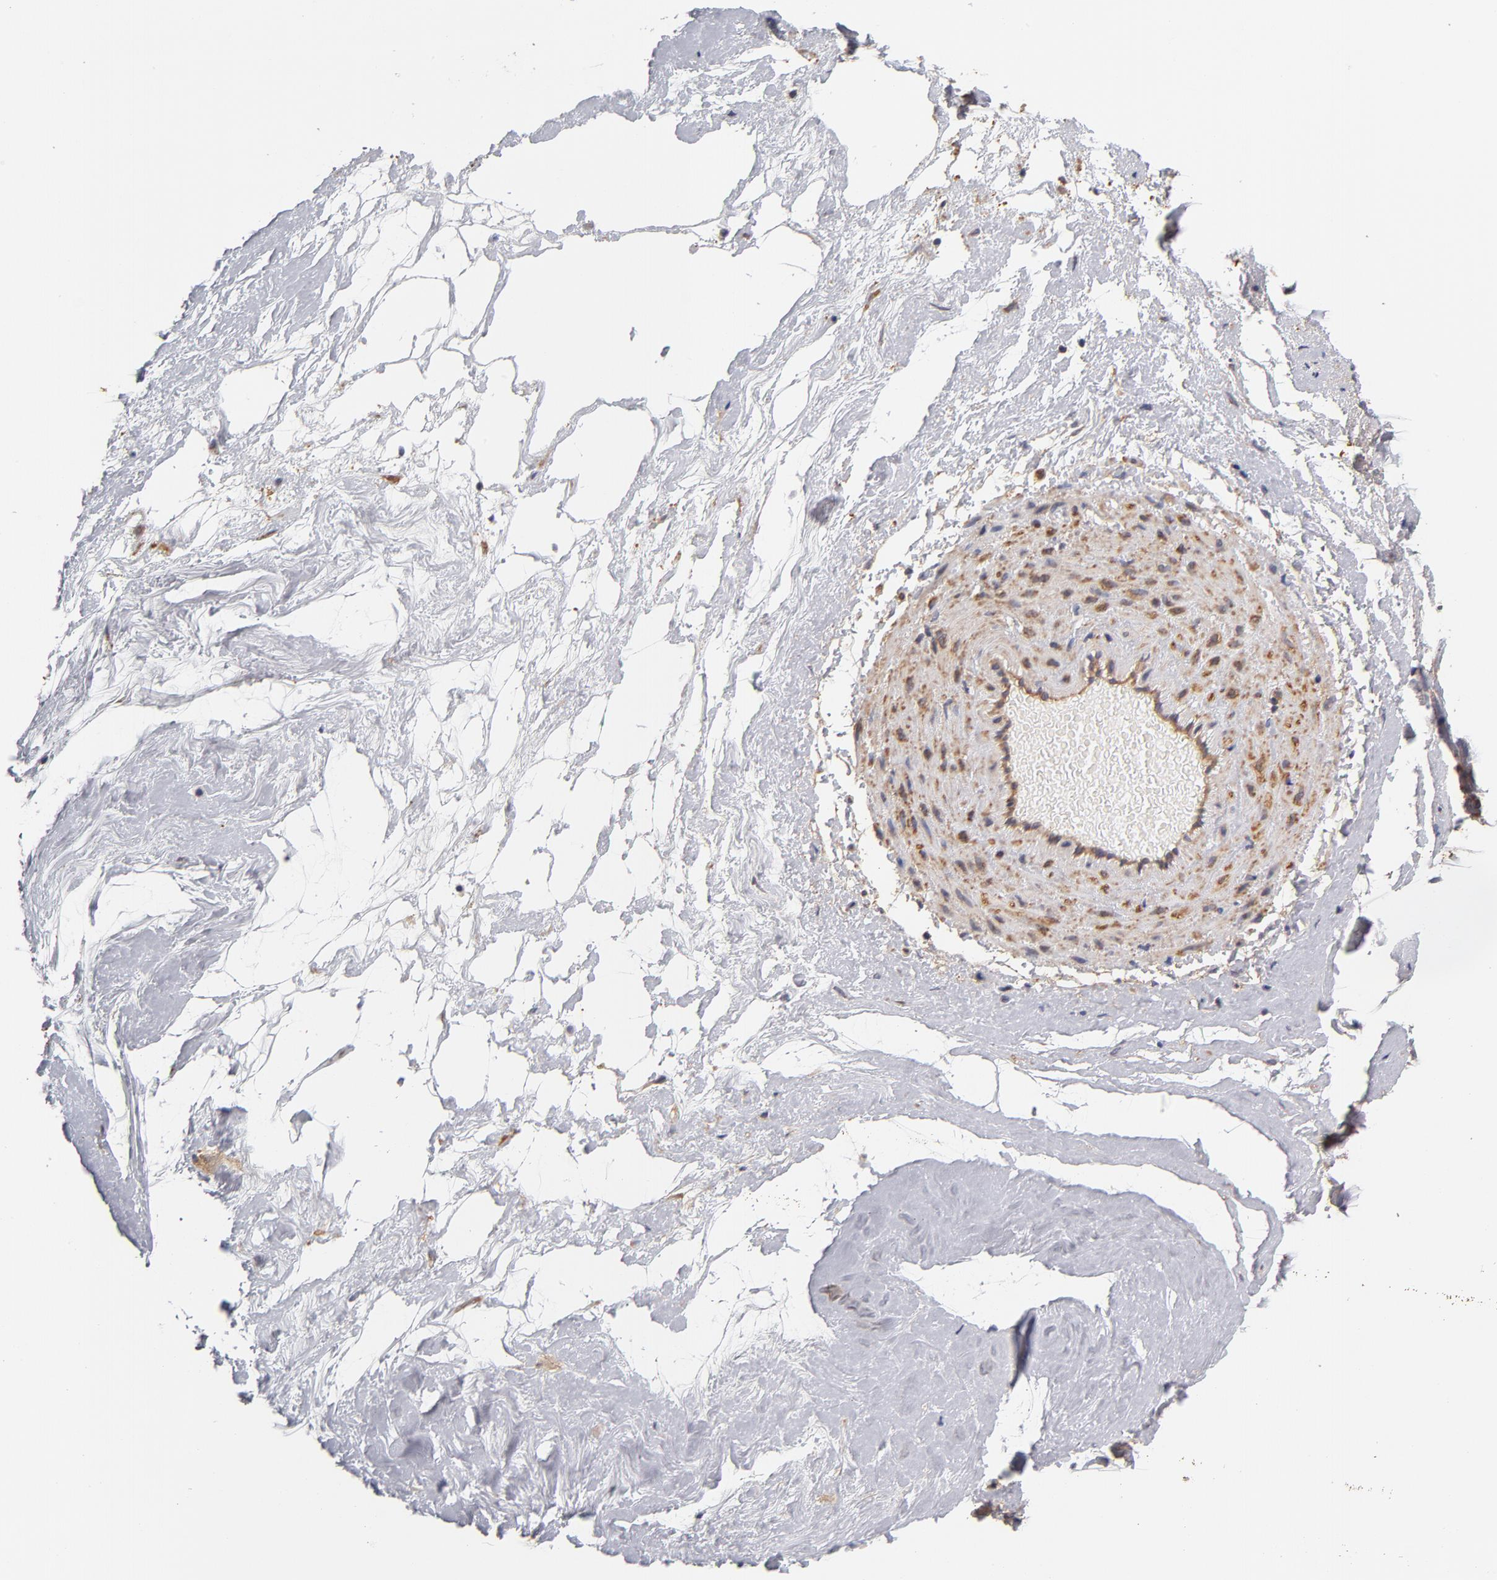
{"staining": {"intensity": "strong", "quantity": ">75%", "location": "cytoplasmic/membranous"}, "tissue": "nasopharynx", "cell_type": "Respiratory epithelial cells", "image_type": "normal", "snomed": [{"axis": "morphology", "description": "Normal tissue, NOS"}, {"axis": "morphology", "description": "Squamous cell carcinoma, NOS"}, {"axis": "topography", "description": "Cartilage tissue"}, {"axis": "topography", "description": "Nasopharynx"}], "caption": "Human nasopharynx stained for a protein (brown) exhibits strong cytoplasmic/membranous positive expression in approximately >75% of respiratory epithelial cells.", "gene": "FCMR", "patient": {"sex": "male", "age": 63}}